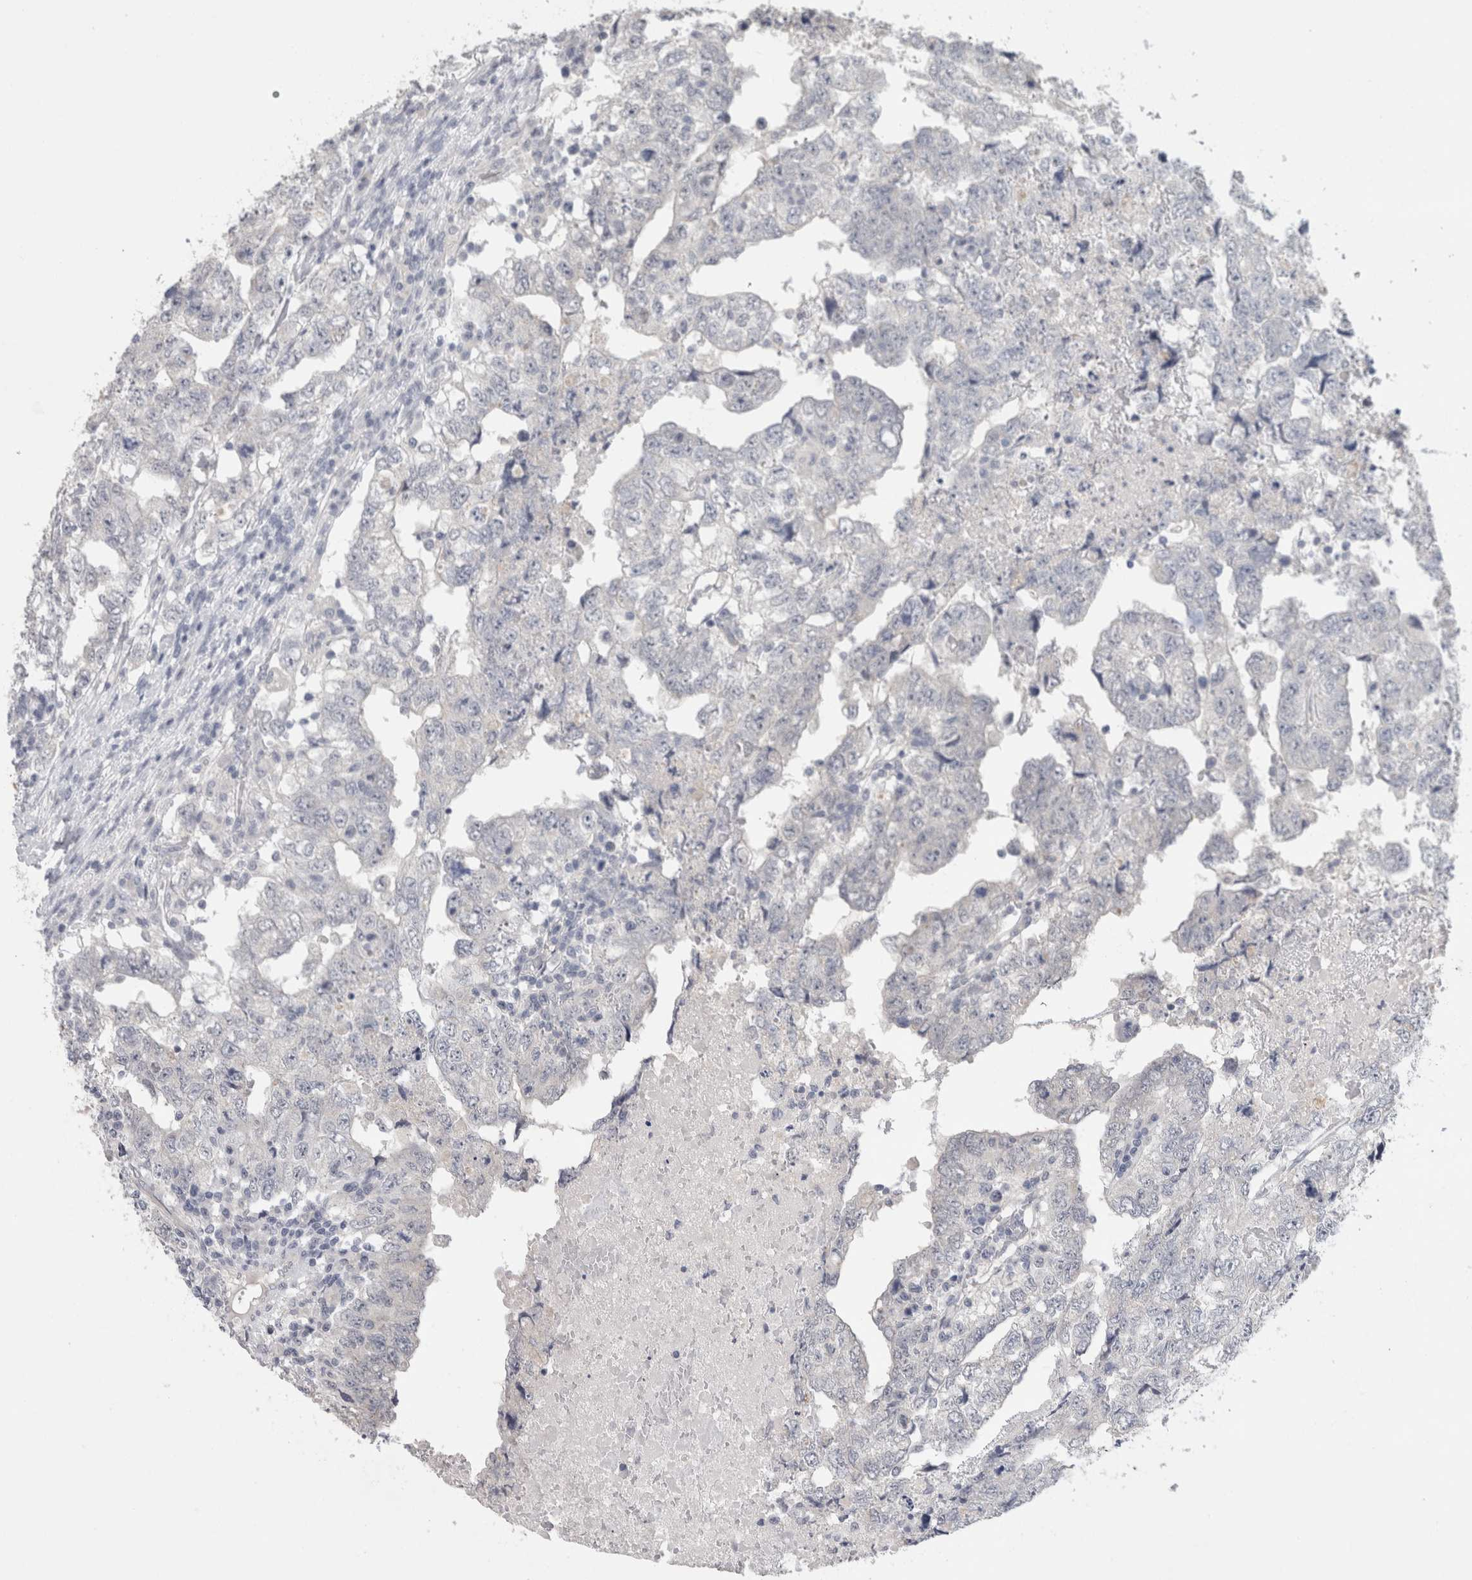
{"staining": {"intensity": "negative", "quantity": "none", "location": "none"}, "tissue": "testis cancer", "cell_type": "Tumor cells", "image_type": "cancer", "snomed": [{"axis": "morphology", "description": "Carcinoma, Embryonal, NOS"}, {"axis": "topography", "description": "Testis"}], "caption": "An image of human embryonal carcinoma (testis) is negative for staining in tumor cells. Nuclei are stained in blue.", "gene": "TONSL", "patient": {"sex": "male", "age": 36}}